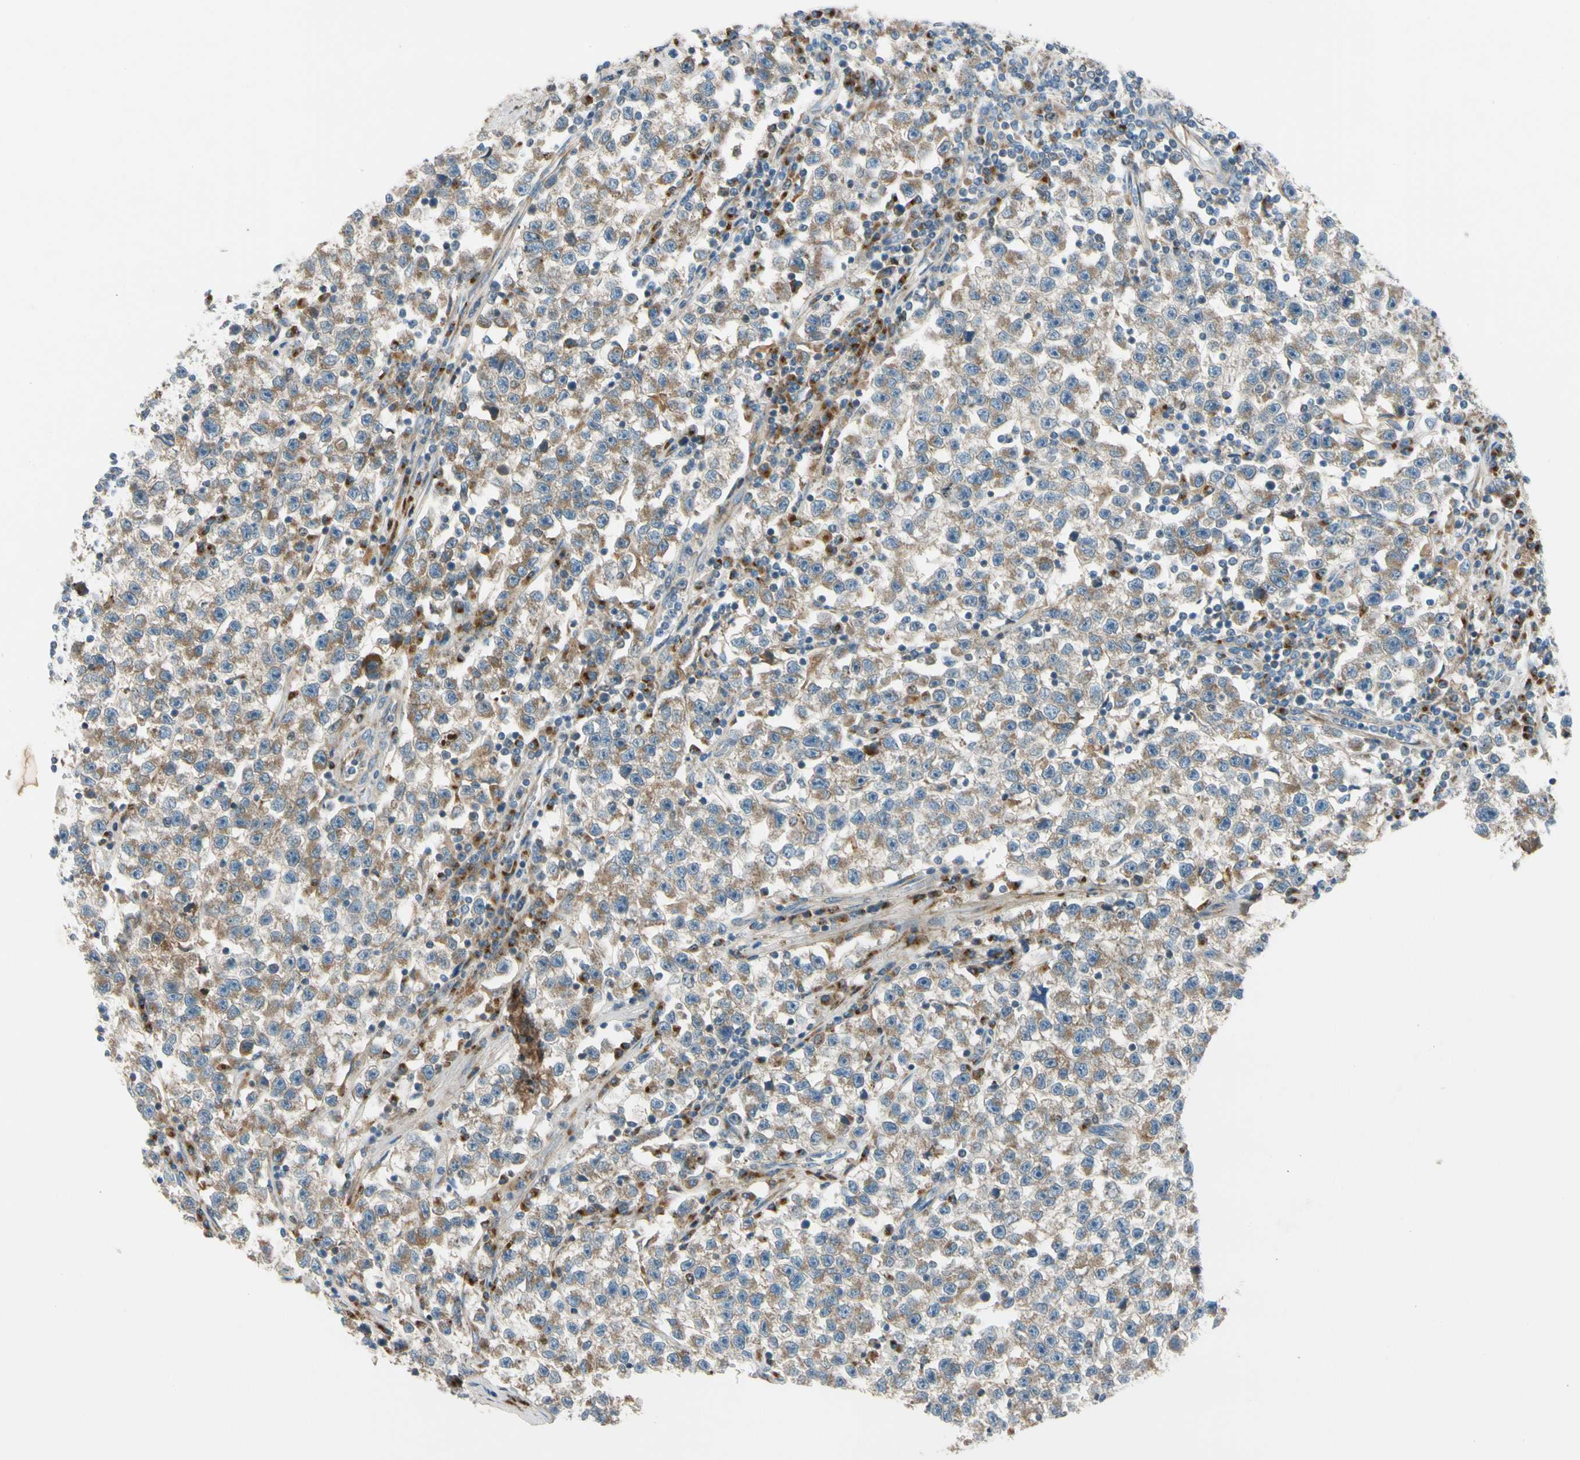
{"staining": {"intensity": "moderate", "quantity": ">75%", "location": "cytoplasmic/membranous"}, "tissue": "testis cancer", "cell_type": "Tumor cells", "image_type": "cancer", "snomed": [{"axis": "morphology", "description": "Seminoma, NOS"}, {"axis": "topography", "description": "Testis"}], "caption": "IHC histopathology image of human testis cancer (seminoma) stained for a protein (brown), which shows medium levels of moderate cytoplasmic/membranous positivity in approximately >75% of tumor cells.", "gene": "MST1R", "patient": {"sex": "male", "age": 22}}